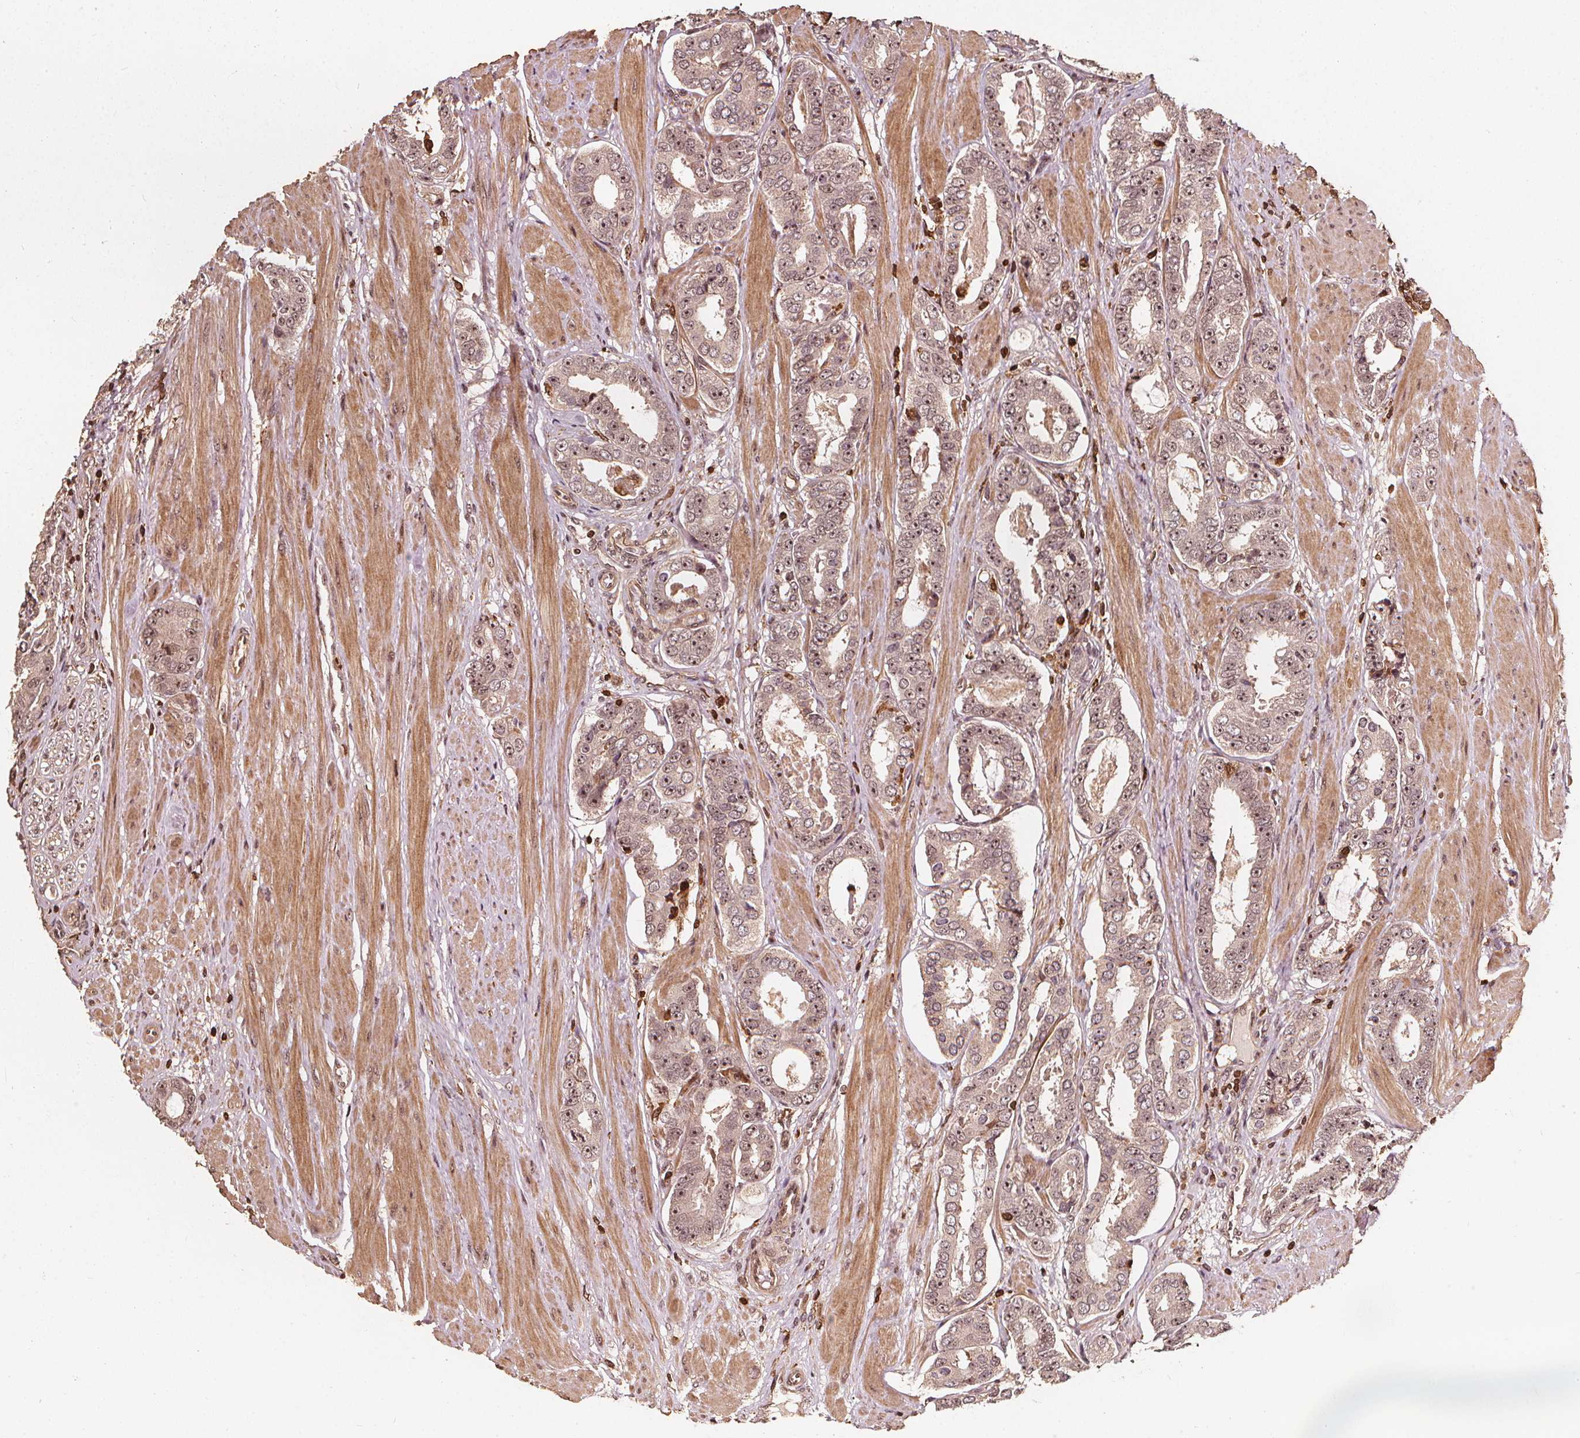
{"staining": {"intensity": "weak", "quantity": ">75%", "location": "nuclear"}, "tissue": "prostate cancer", "cell_type": "Tumor cells", "image_type": "cancer", "snomed": [{"axis": "morphology", "description": "Adenocarcinoma, High grade"}, {"axis": "topography", "description": "Prostate"}], "caption": "Immunohistochemistry (IHC) staining of prostate cancer (adenocarcinoma (high-grade)), which displays low levels of weak nuclear expression in approximately >75% of tumor cells indicating weak nuclear protein staining. The staining was performed using DAB (3,3'-diaminobenzidine) (brown) for protein detection and nuclei were counterstained in hematoxylin (blue).", "gene": "EXOSC9", "patient": {"sex": "male", "age": 63}}